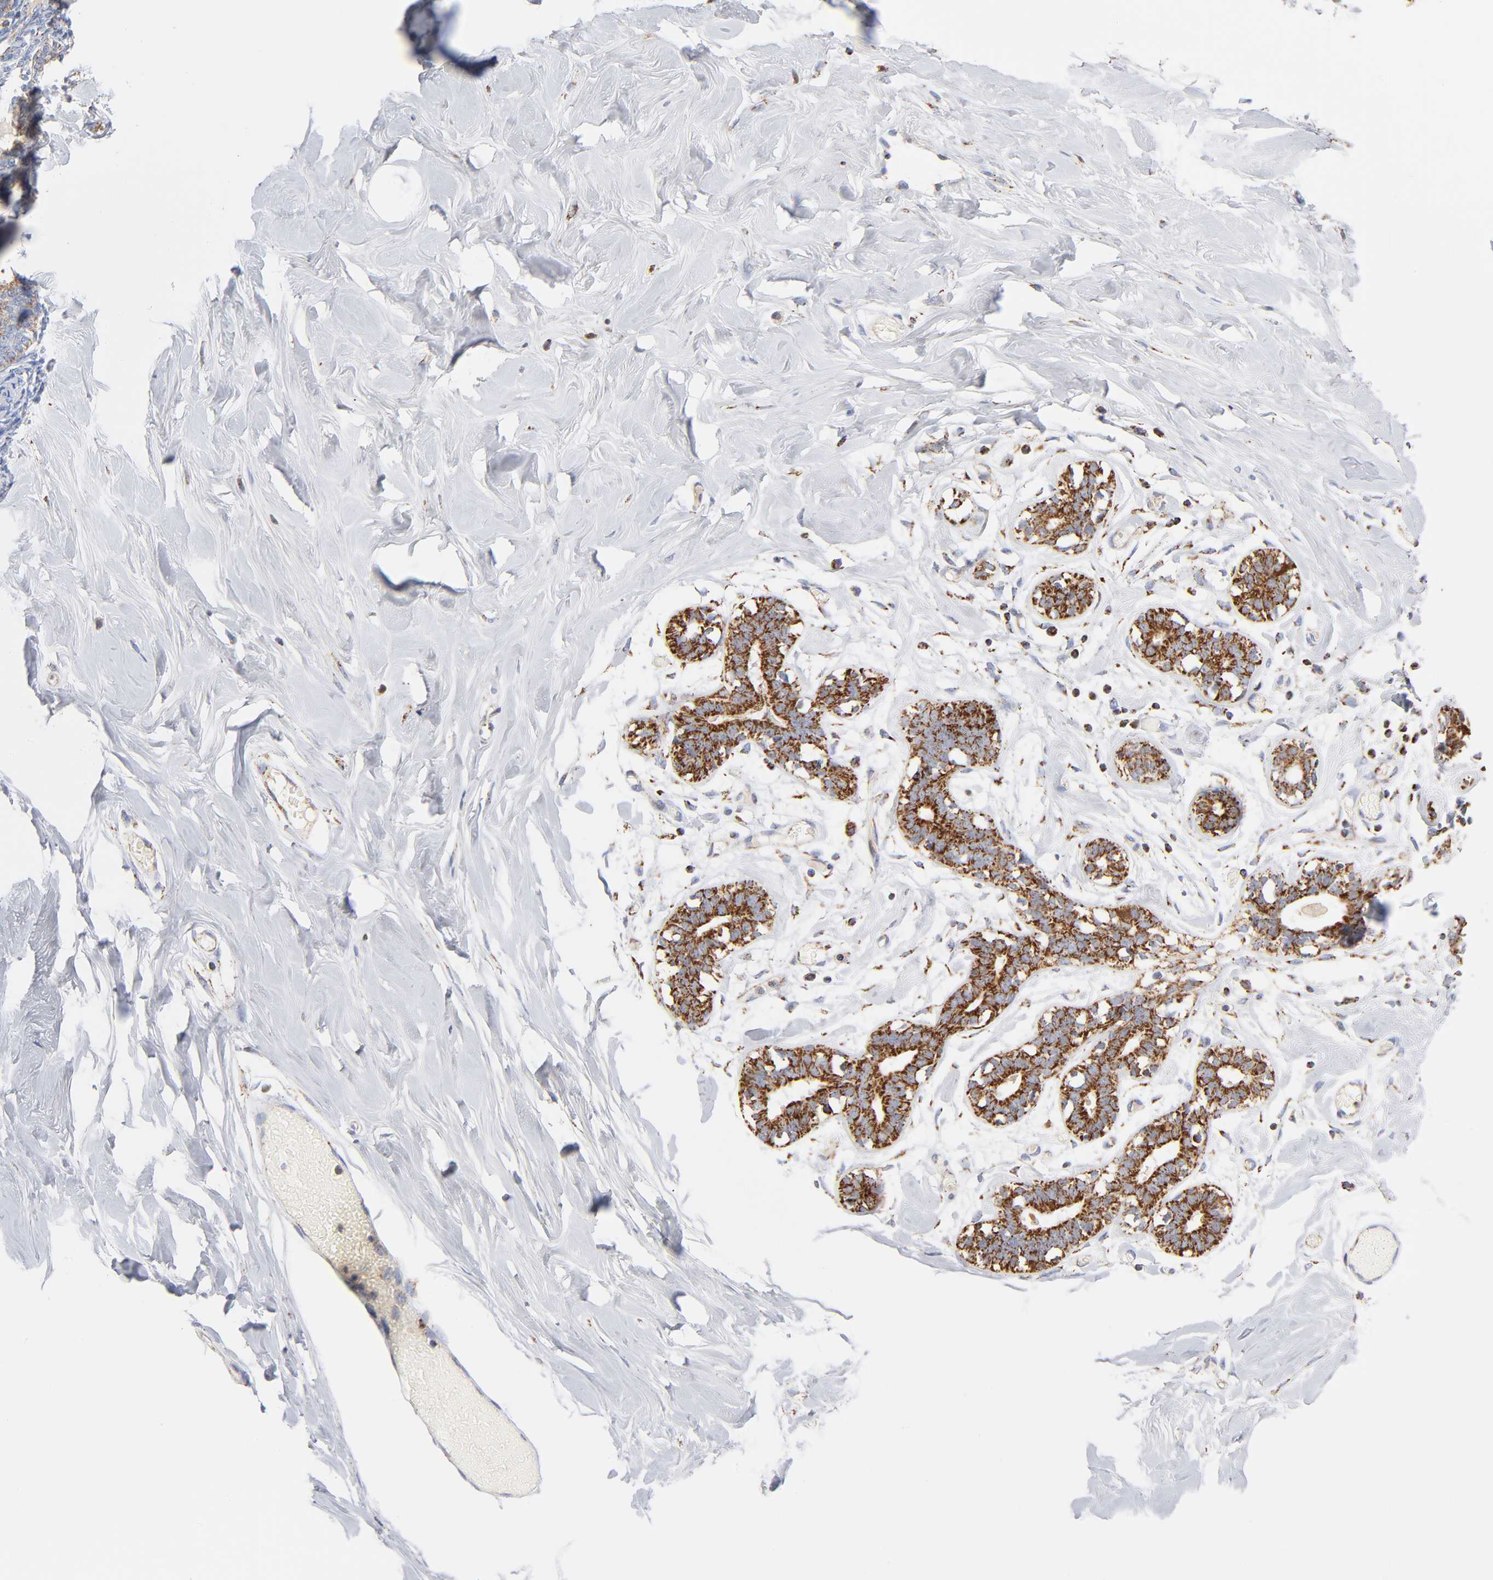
{"staining": {"intensity": "negative", "quantity": "none", "location": "none"}, "tissue": "breast", "cell_type": "Adipocytes", "image_type": "normal", "snomed": [{"axis": "morphology", "description": "Normal tissue, NOS"}, {"axis": "topography", "description": "Breast"}, {"axis": "topography", "description": "Soft tissue"}], "caption": "The micrograph reveals no staining of adipocytes in normal breast.", "gene": "DIABLO", "patient": {"sex": "female", "age": 25}}